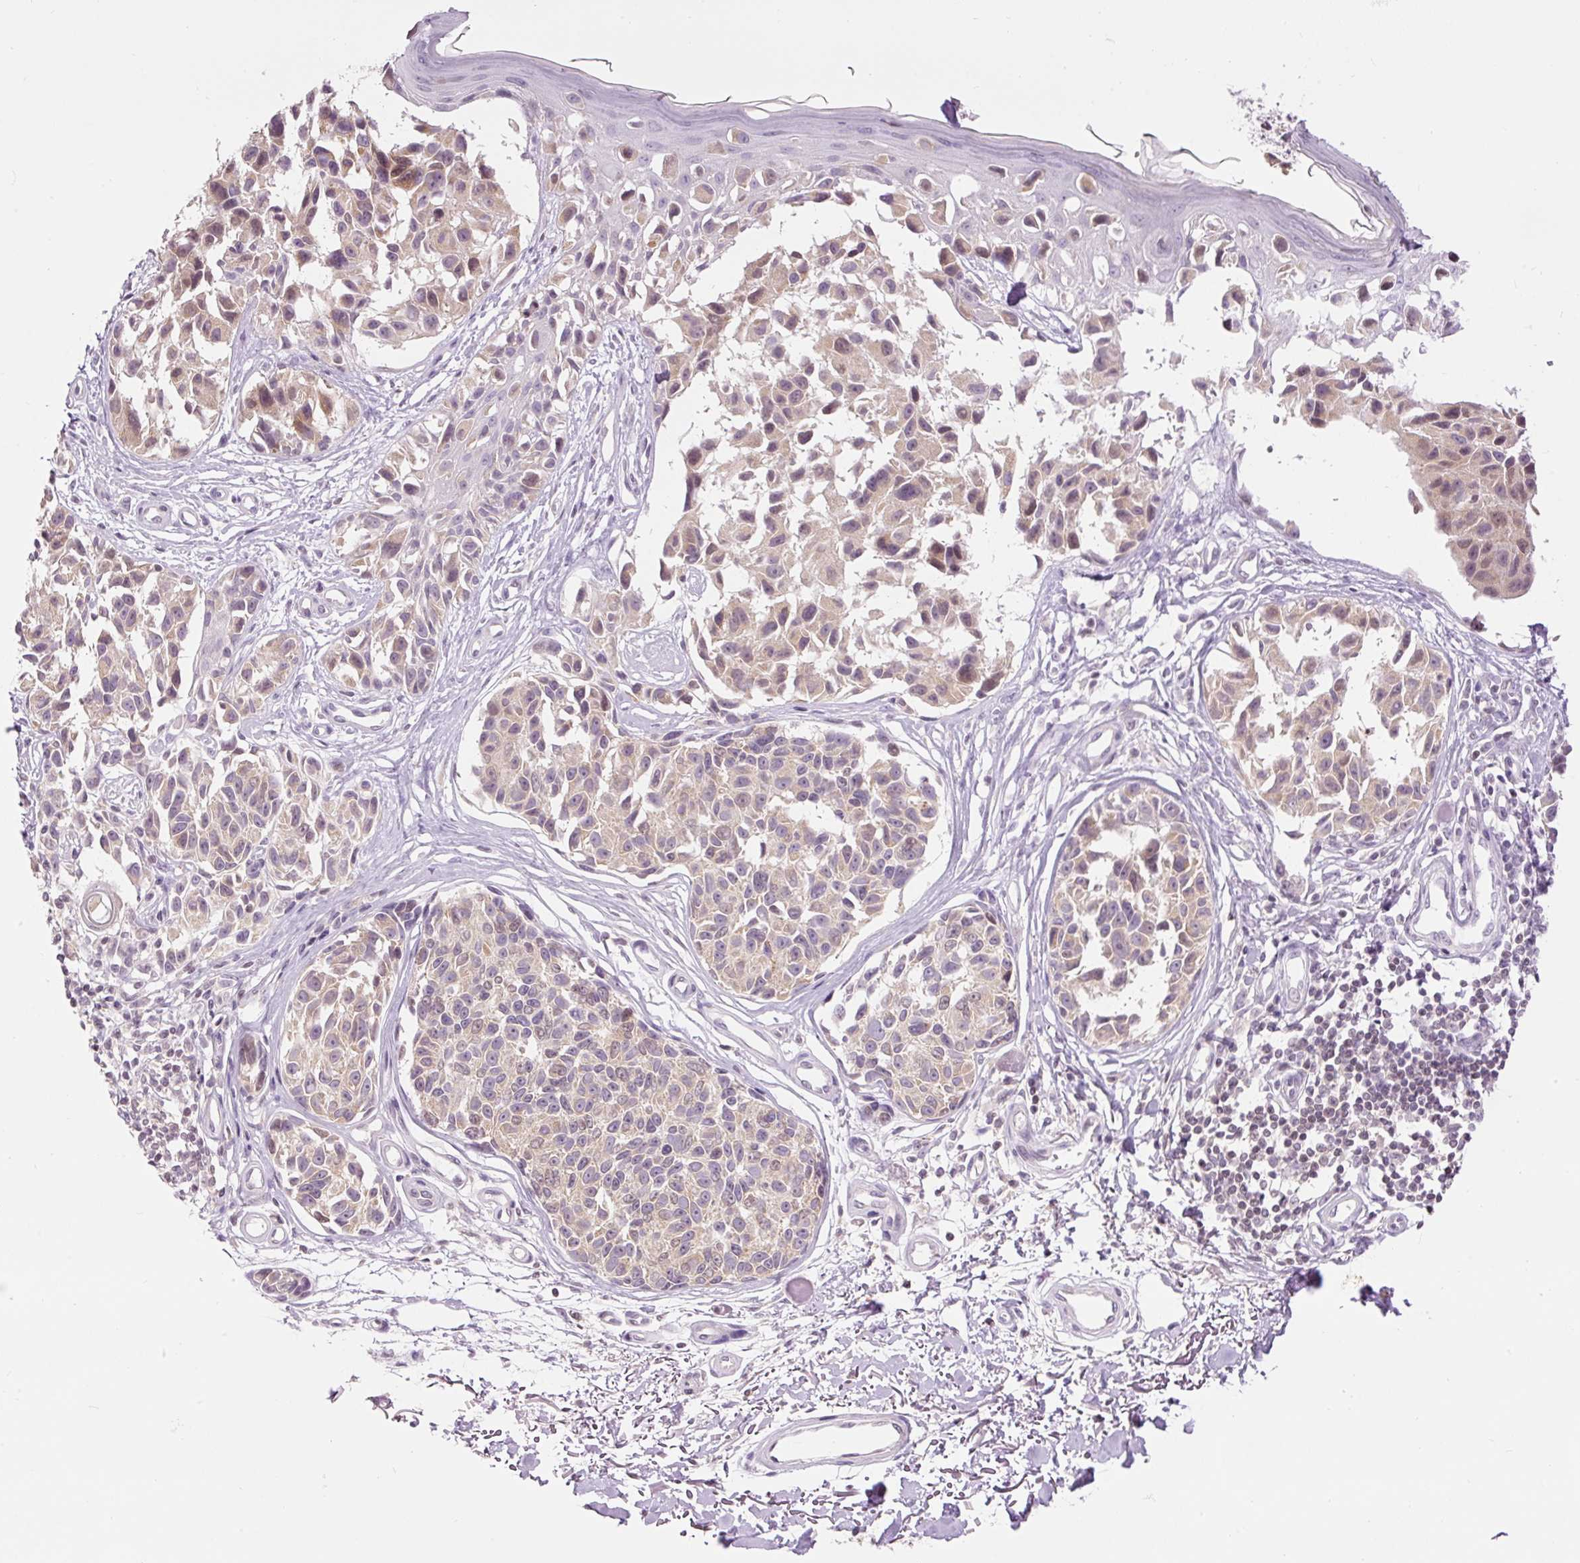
{"staining": {"intensity": "weak", "quantity": "25%-75%", "location": "cytoplasmic/membranous"}, "tissue": "melanoma", "cell_type": "Tumor cells", "image_type": "cancer", "snomed": [{"axis": "morphology", "description": "Malignant melanoma, NOS"}, {"axis": "topography", "description": "Skin"}], "caption": "Protein staining by immunohistochemistry (IHC) exhibits weak cytoplasmic/membranous expression in approximately 25%-75% of tumor cells in malignant melanoma.", "gene": "ABHD11", "patient": {"sex": "male", "age": 73}}